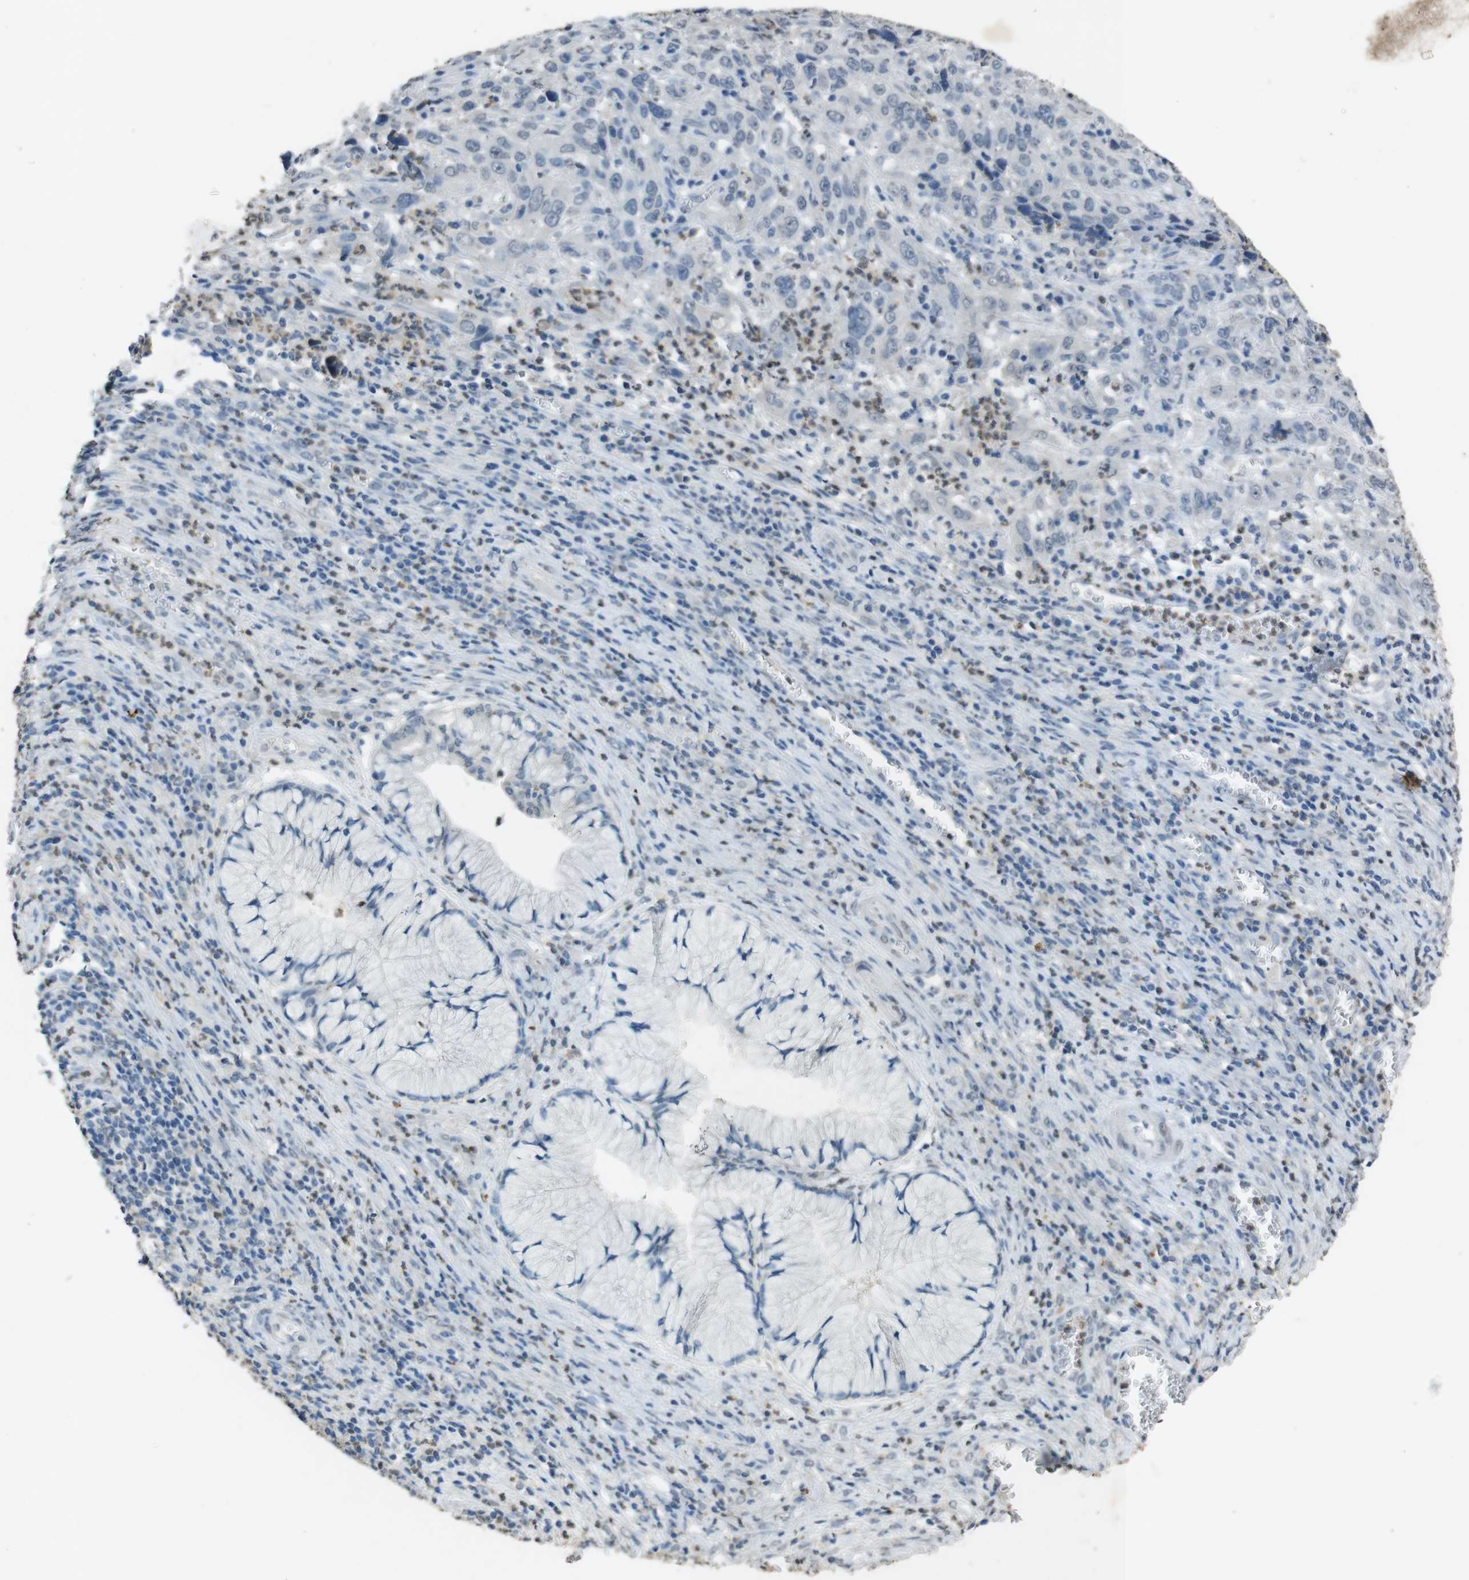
{"staining": {"intensity": "negative", "quantity": "none", "location": "none"}, "tissue": "cervical cancer", "cell_type": "Tumor cells", "image_type": "cancer", "snomed": [{"axis": "morphology", "description": "Squamous cell carcinoma, NOS"}, {"axis": "topography", "description": "Cervix"}], "caption": "Histopathology image shows no significant protein expression in tumor cells of cervical cancer (squamous cell carcinoma).", "gene": "STBD1", "patient": {"sex": "female", "age": 32}}